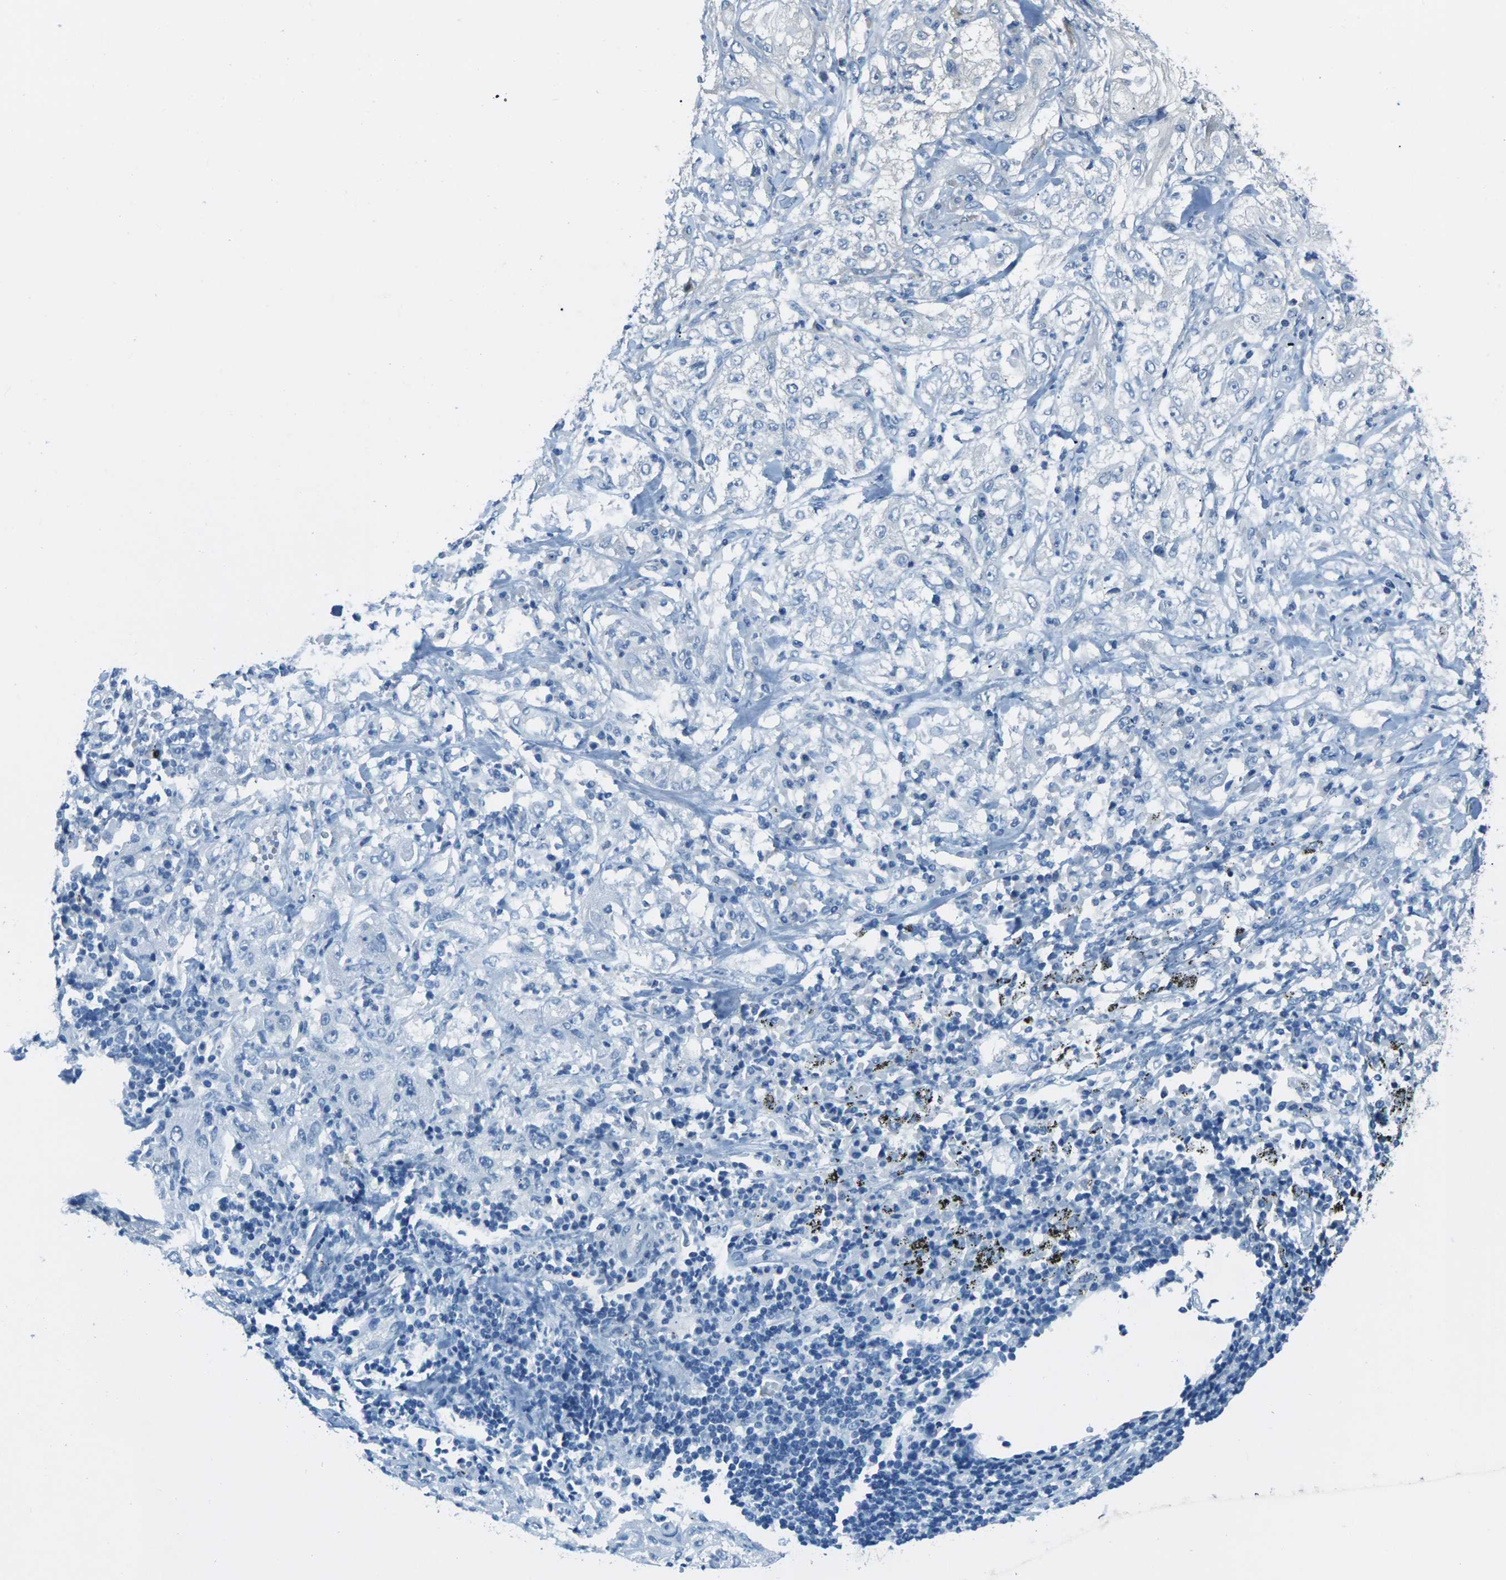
{"staining": {"intensity": "negative", "quantity": "none", "location": "none"}, "tissue": "lung cancer", "cell_type": "Tumor cells", "image_type": "cancer", "snomed": [{"axis": "morphology", "description": "Inflammation, NOS"}, {"axis": "morphology", "description": "Squamous cell carcinoma, NOS"}, {"axis": "topography", "description": "Lymph node"}, {"axis": "topography", "description": "Soft tissue"}, {"axis": "topography", "description": "Lung"}], "caption": "IHC histopathology image of neoplastic tissue: human squamous cell carcinoma (lung) stained with DAB (3,3'-diaminobenzidine) shows no significant protein expression in tumor cells.", "gene": "NANOS2", "patient": {"sex": "male", "age": 66}}